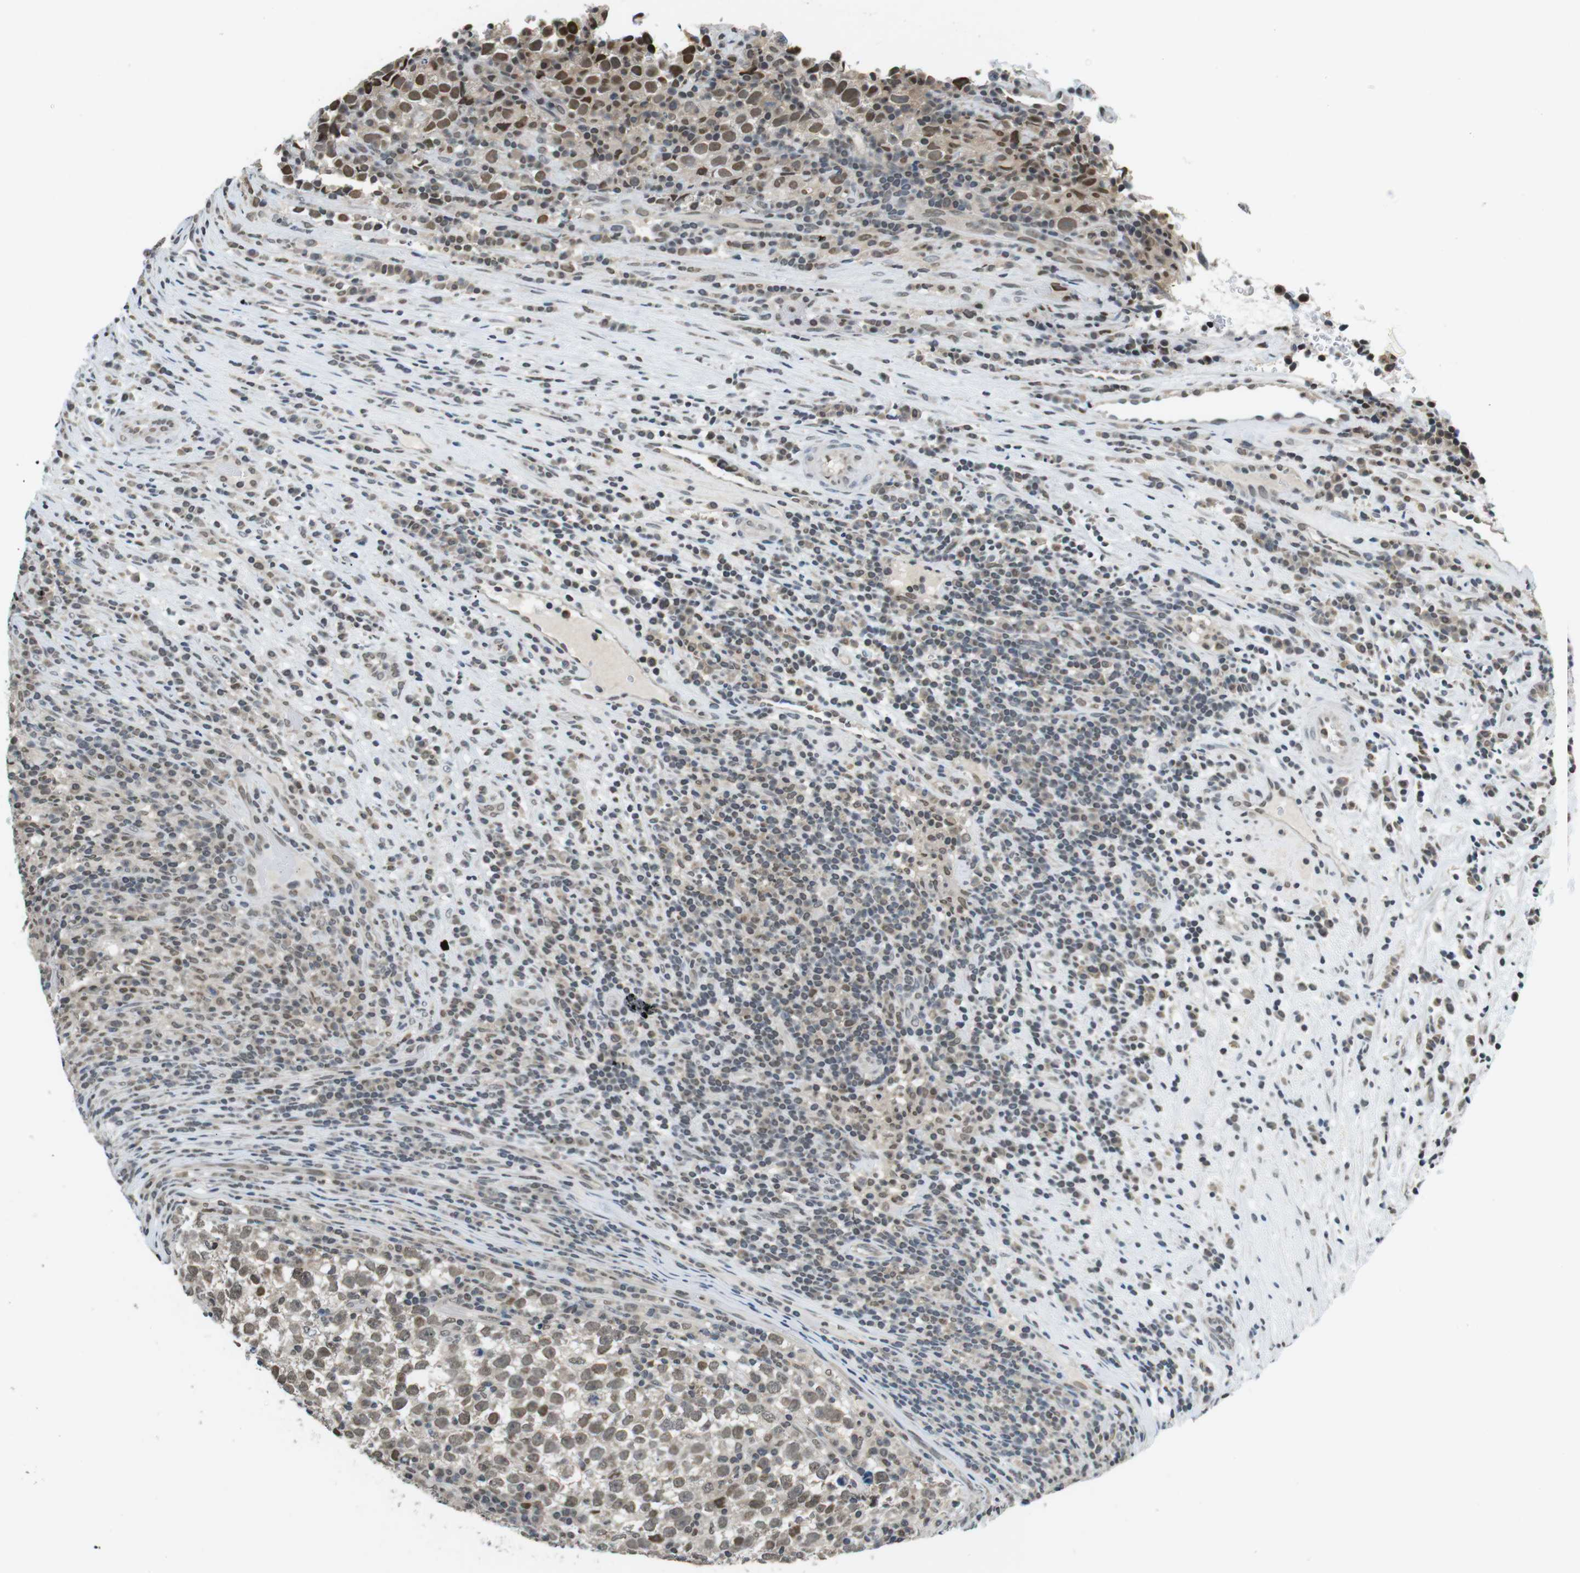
{"staining": {"intensity": "weak", "quantity": ">75%", "location": "nuclear"}, "tissue": "testis cancer", "cell_type": "Tumor cells", "image_type": "cancer", "snomed": [{"axis": "morphology", "description": "Normal tissue, NOS"}, {"axis": "morphology", "description": "Seminoma, NOS"}, {"axis": "topography", "description": "Testis"}], "caption": "An immunohistochemistry (IHC) histopathology image of neoplastic tissue is shown. Protein staining in brown labels weak nuclear positivity in testis cancer within tumor cells.", "gene": "NEK4", "patient": {"sex": "male", "age": 43}}